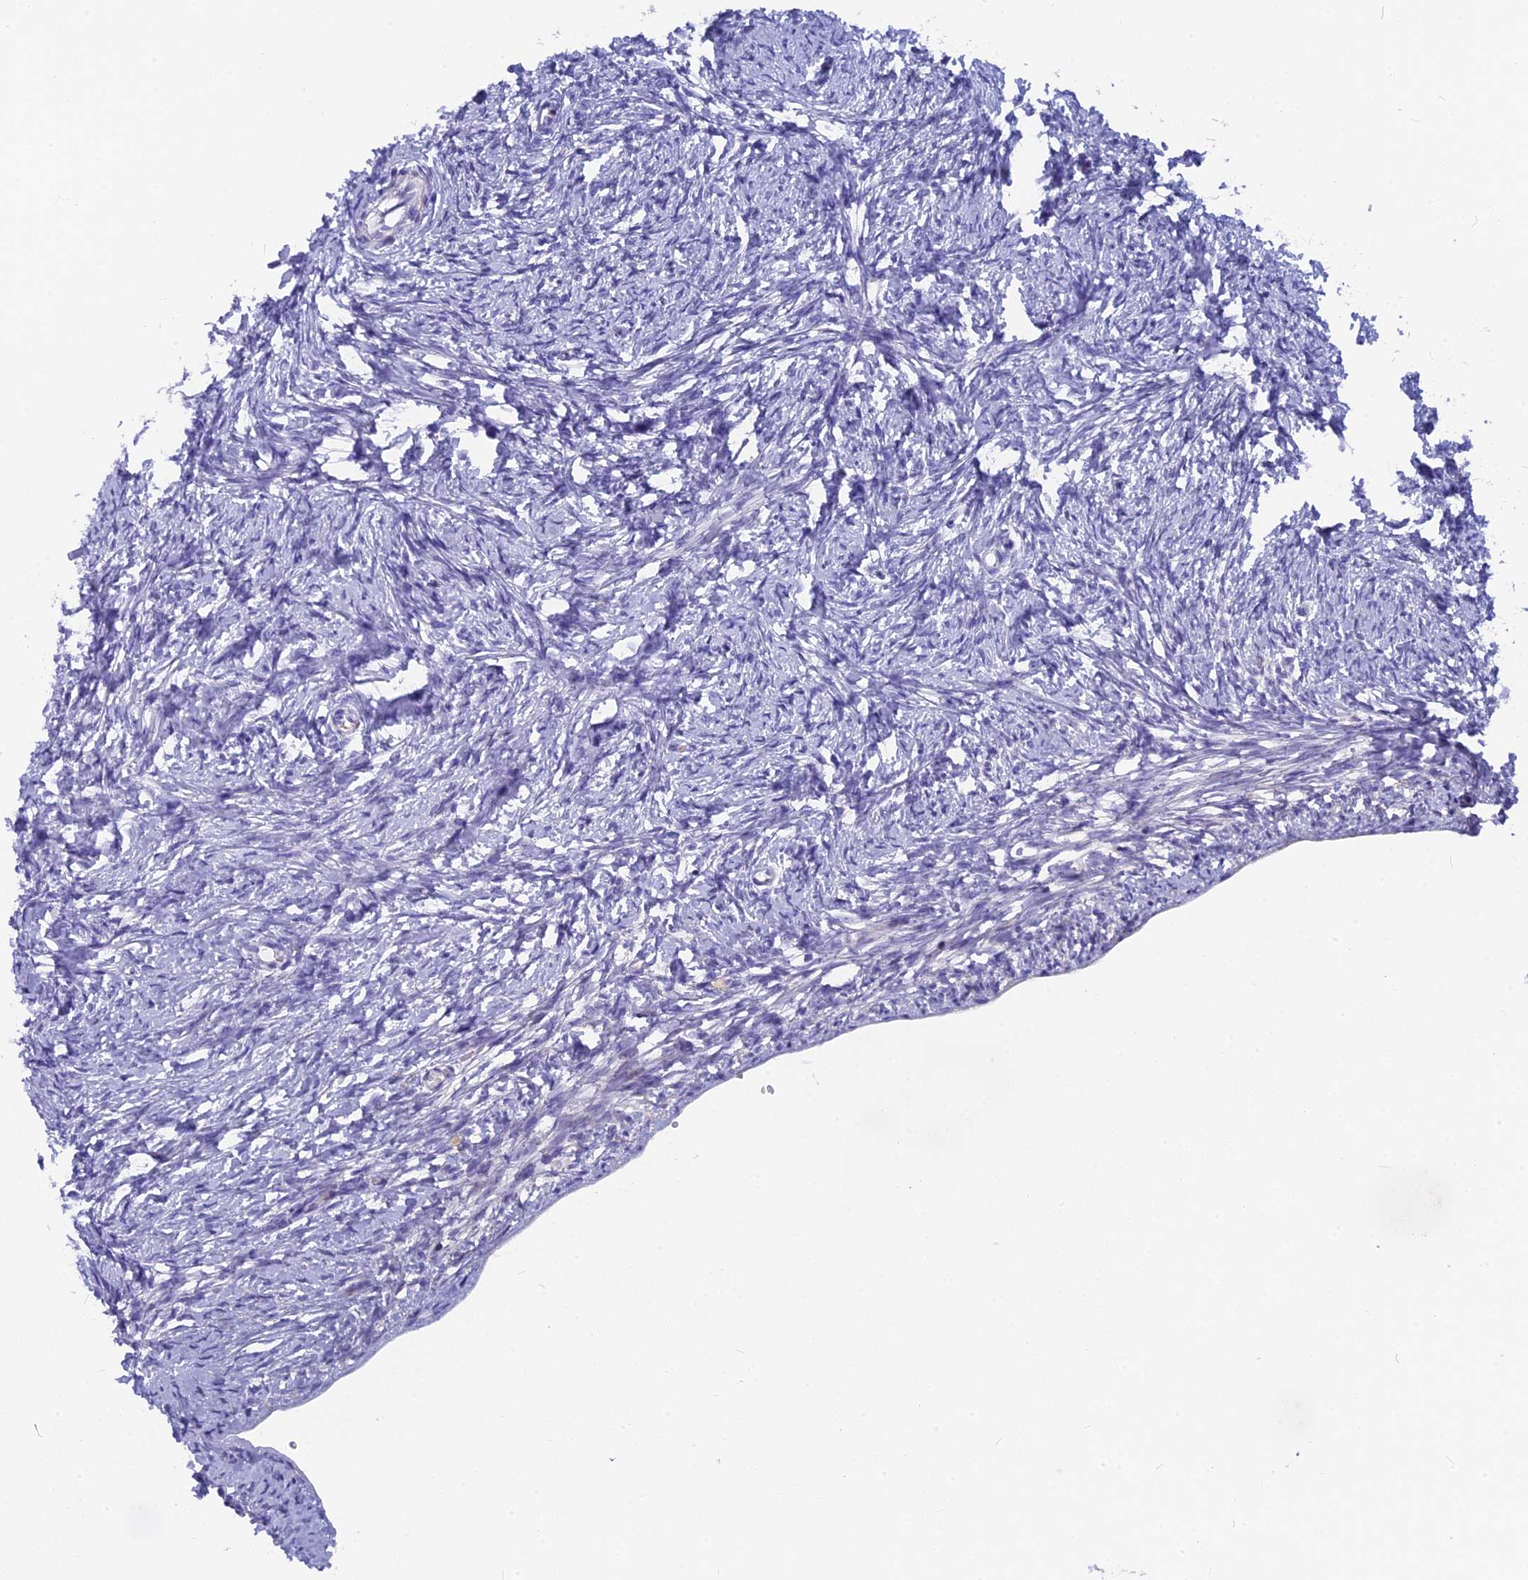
{"staining": {"intensity": "negative", "quantity": "none", "location": "none"}, "tissue": "ovary", "cell_type": "Ovarian stroma cells", "image_type": "normal", "snomed": [{"axis": "morphology", "description": "Normal tissue, NOS"}, {"axis": "topography", "description": "Ovary"}], "caption": "This is an immunohistochemistry (IHC) photomicrograph of benign ovary. There is no expression in ovarian stroma cells.", "gene": "NKPD1", "patient": {"sex": "female", "age": 34}}